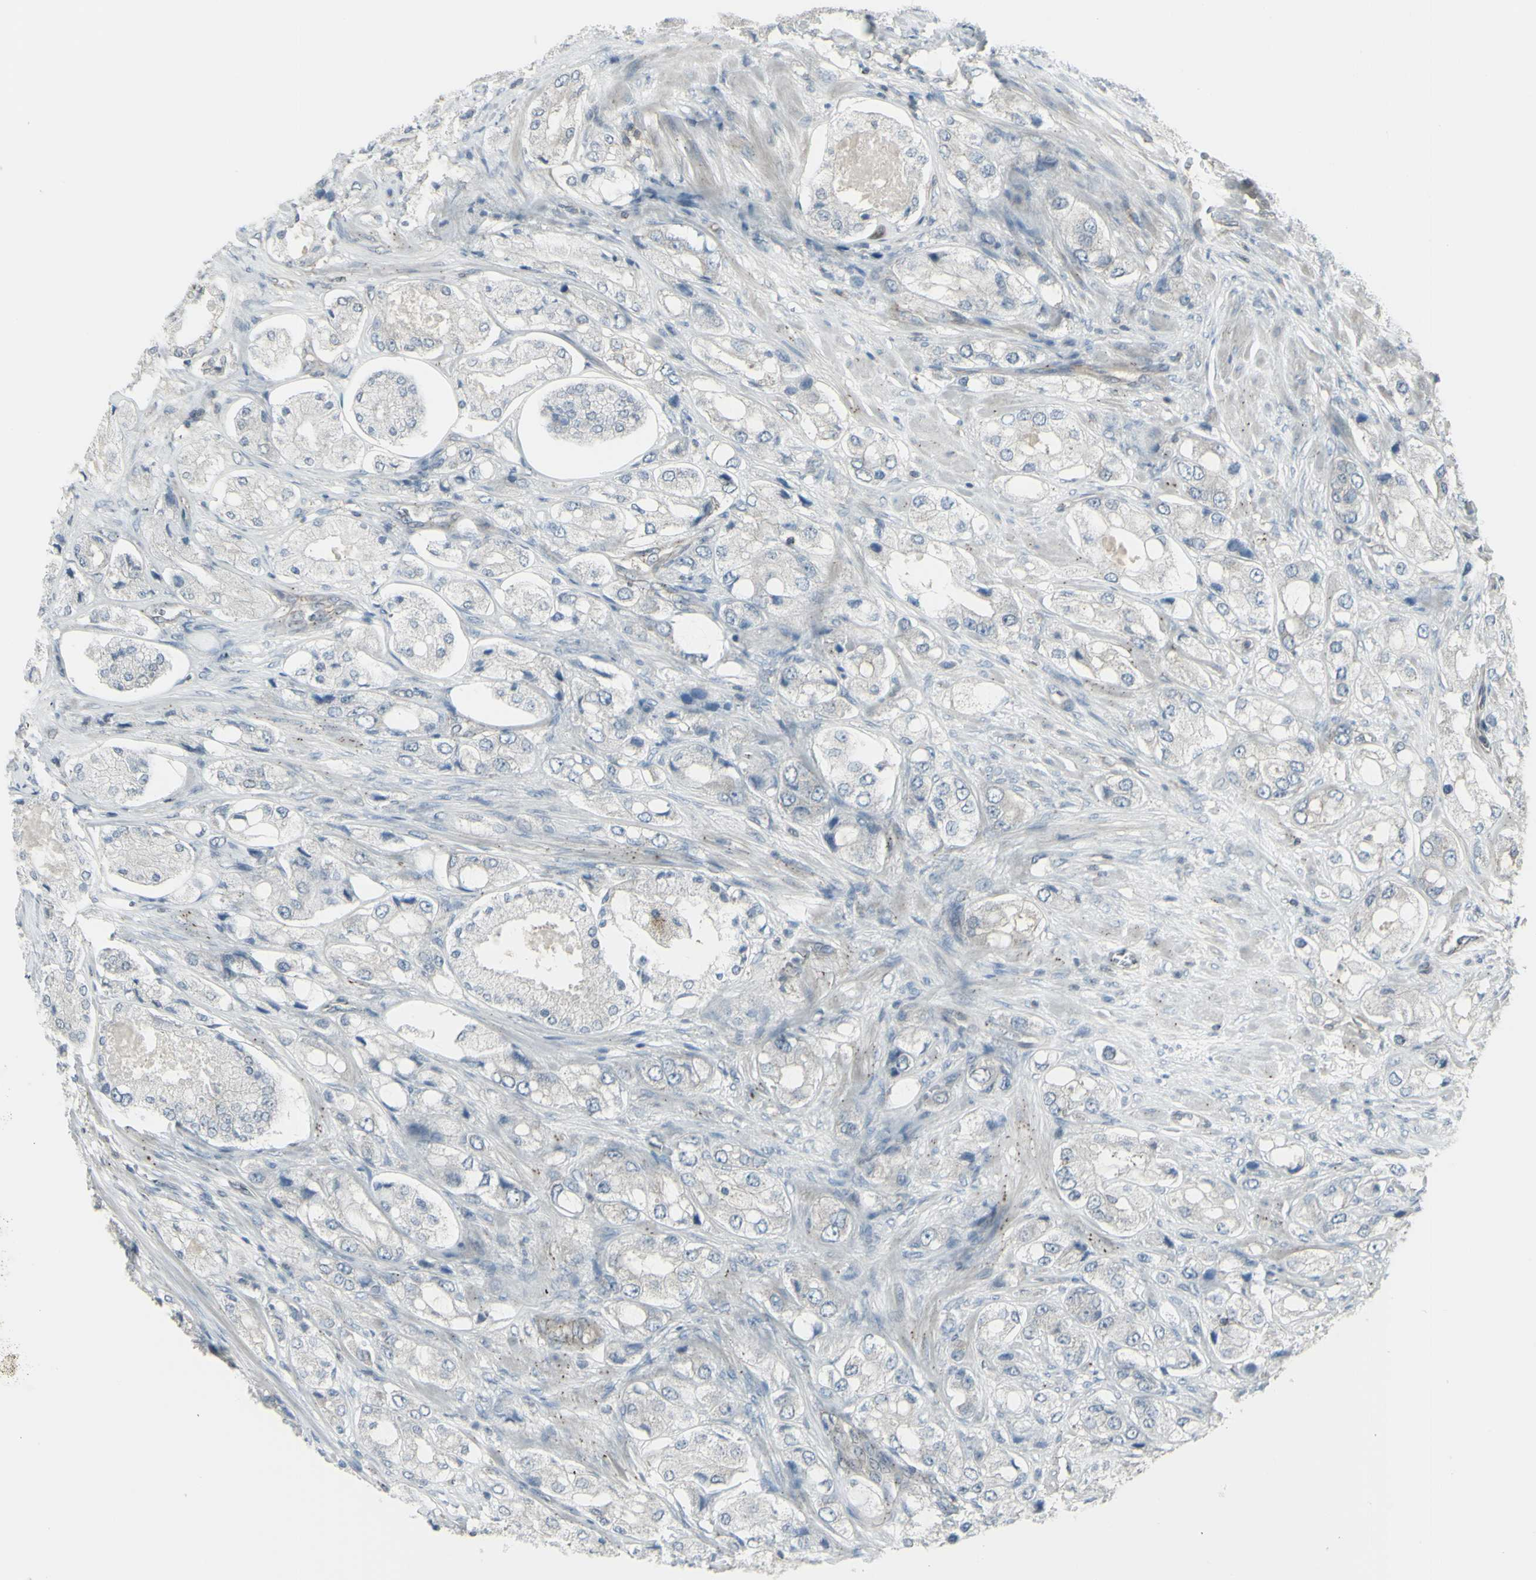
{"staining": {"intensity": "negative", "quantity": "none", "location": "none"}, "tissue": "prostate cancer", "cell_type": "Tumor cells", "image_type": "cancer", "snomed": [{"axis": "morphology", "description": "Adenocarcinoma, High grade"}, {"axis": "topography", "description": "Prostate"}], "caption": "Immunohistochemistry (IHC) of human adenocarcinoma (high-grade) (prostate) exhibits no expression in tumor cells. (Brightfield microscopy of DAB (3,3'-diaminobenzidine) immunohistochemistry (IHC) at high magnification).", "gene": "GALNT6", "patient": {"sex": "male", "age": 65}}